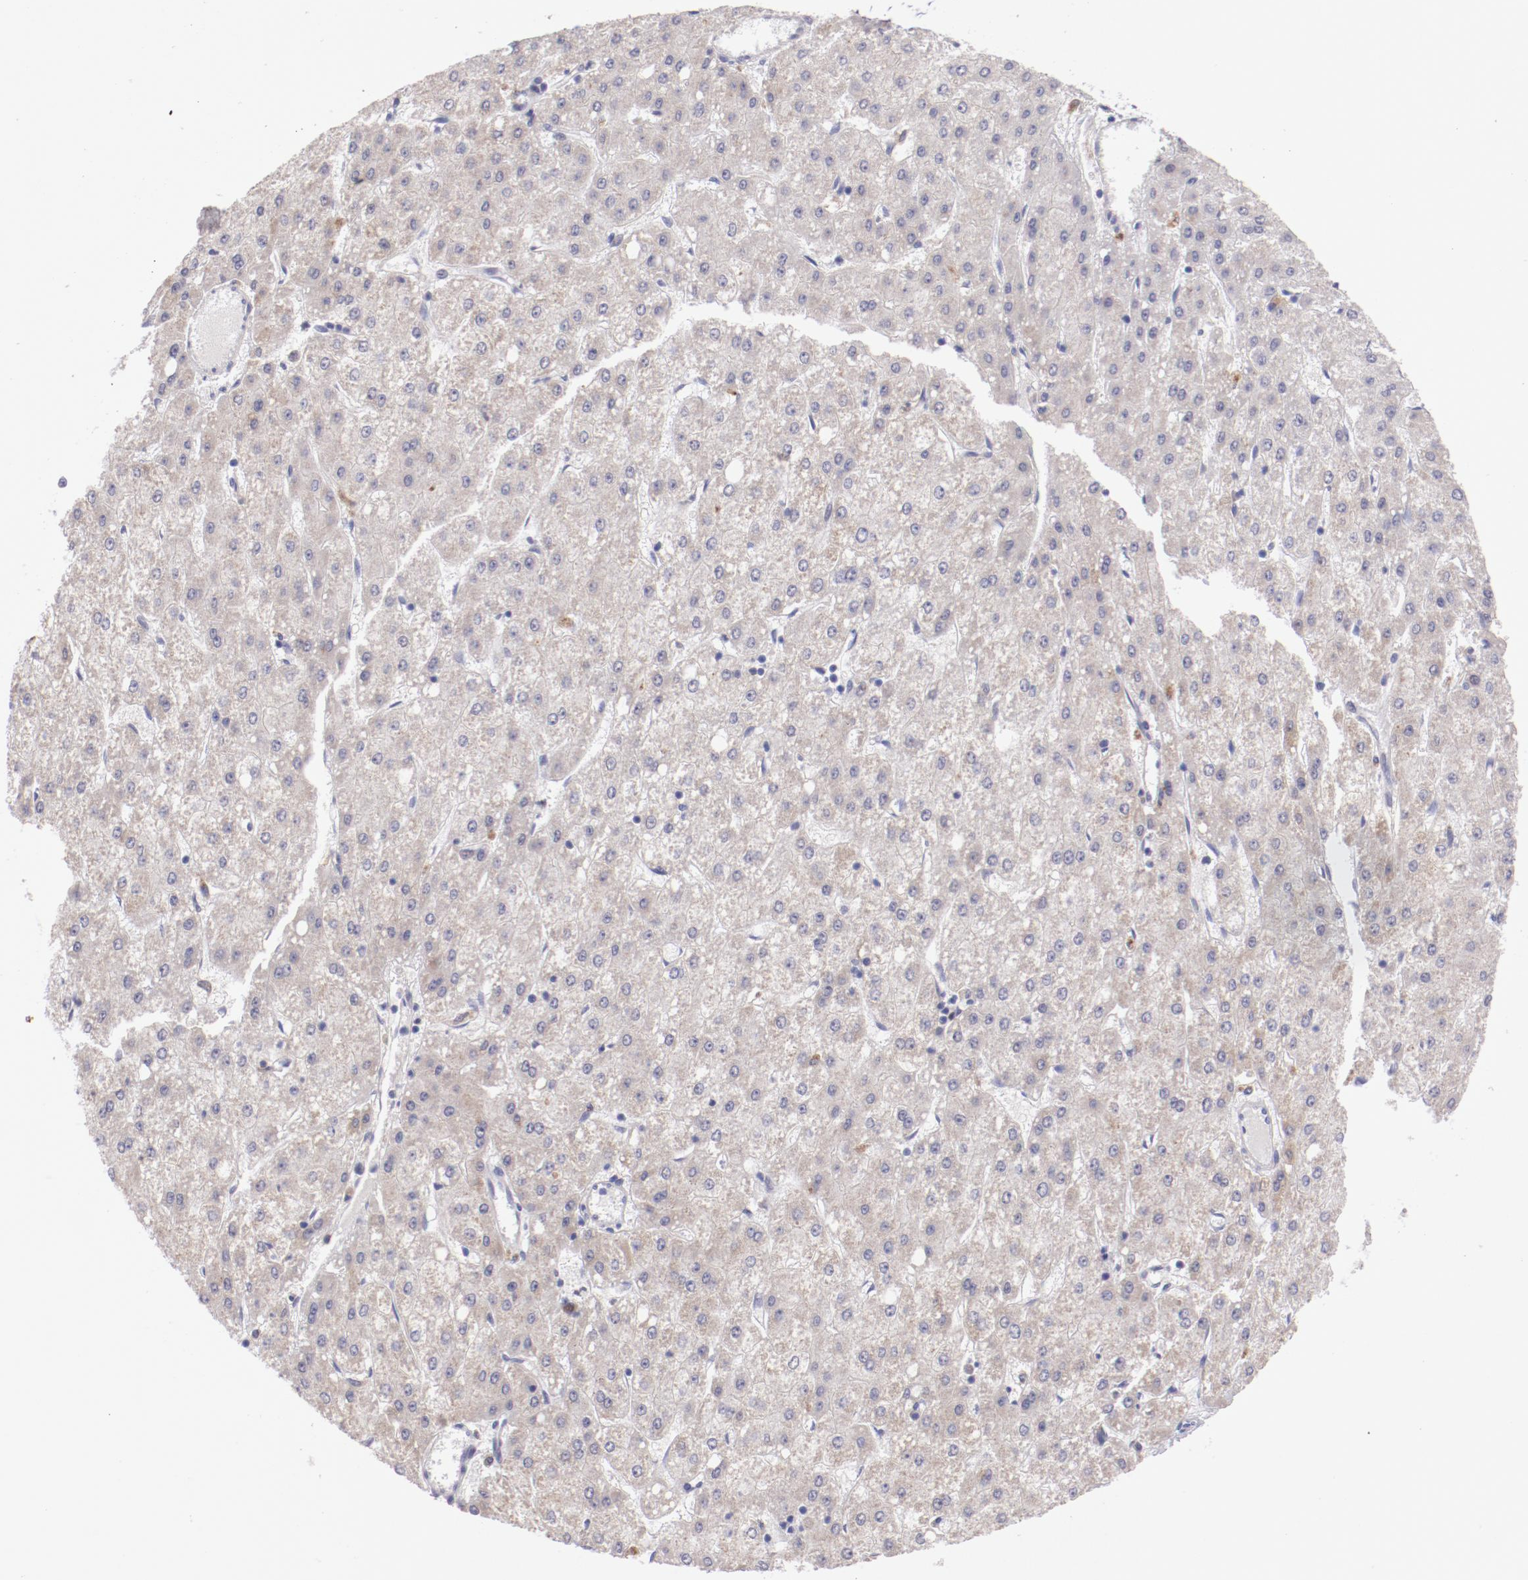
{"staining": {"intensity": "weak", "quantity": ">75%", "location": "cytoplasmic/membranous"}, "tissue": "liver cancer", "cell_type": "Tumor cells", "image_type": "cancer", "snomed": [{"axis": "morphology", "description": "Carcinoma, Hepatocellular, NOS"}, {"axis": "topography", "description": "Liver"}], "caption": "A high-resolution image shows IHC staining of liver cancer, which shows weak cytoplasmic/membranous positivity in about >75% of tumor cells. The protein of interest is shown in brown color, while the nuclei are stained blue.", "gene": "TRAF3", "patient": {"sex": "female", "age": 52}}